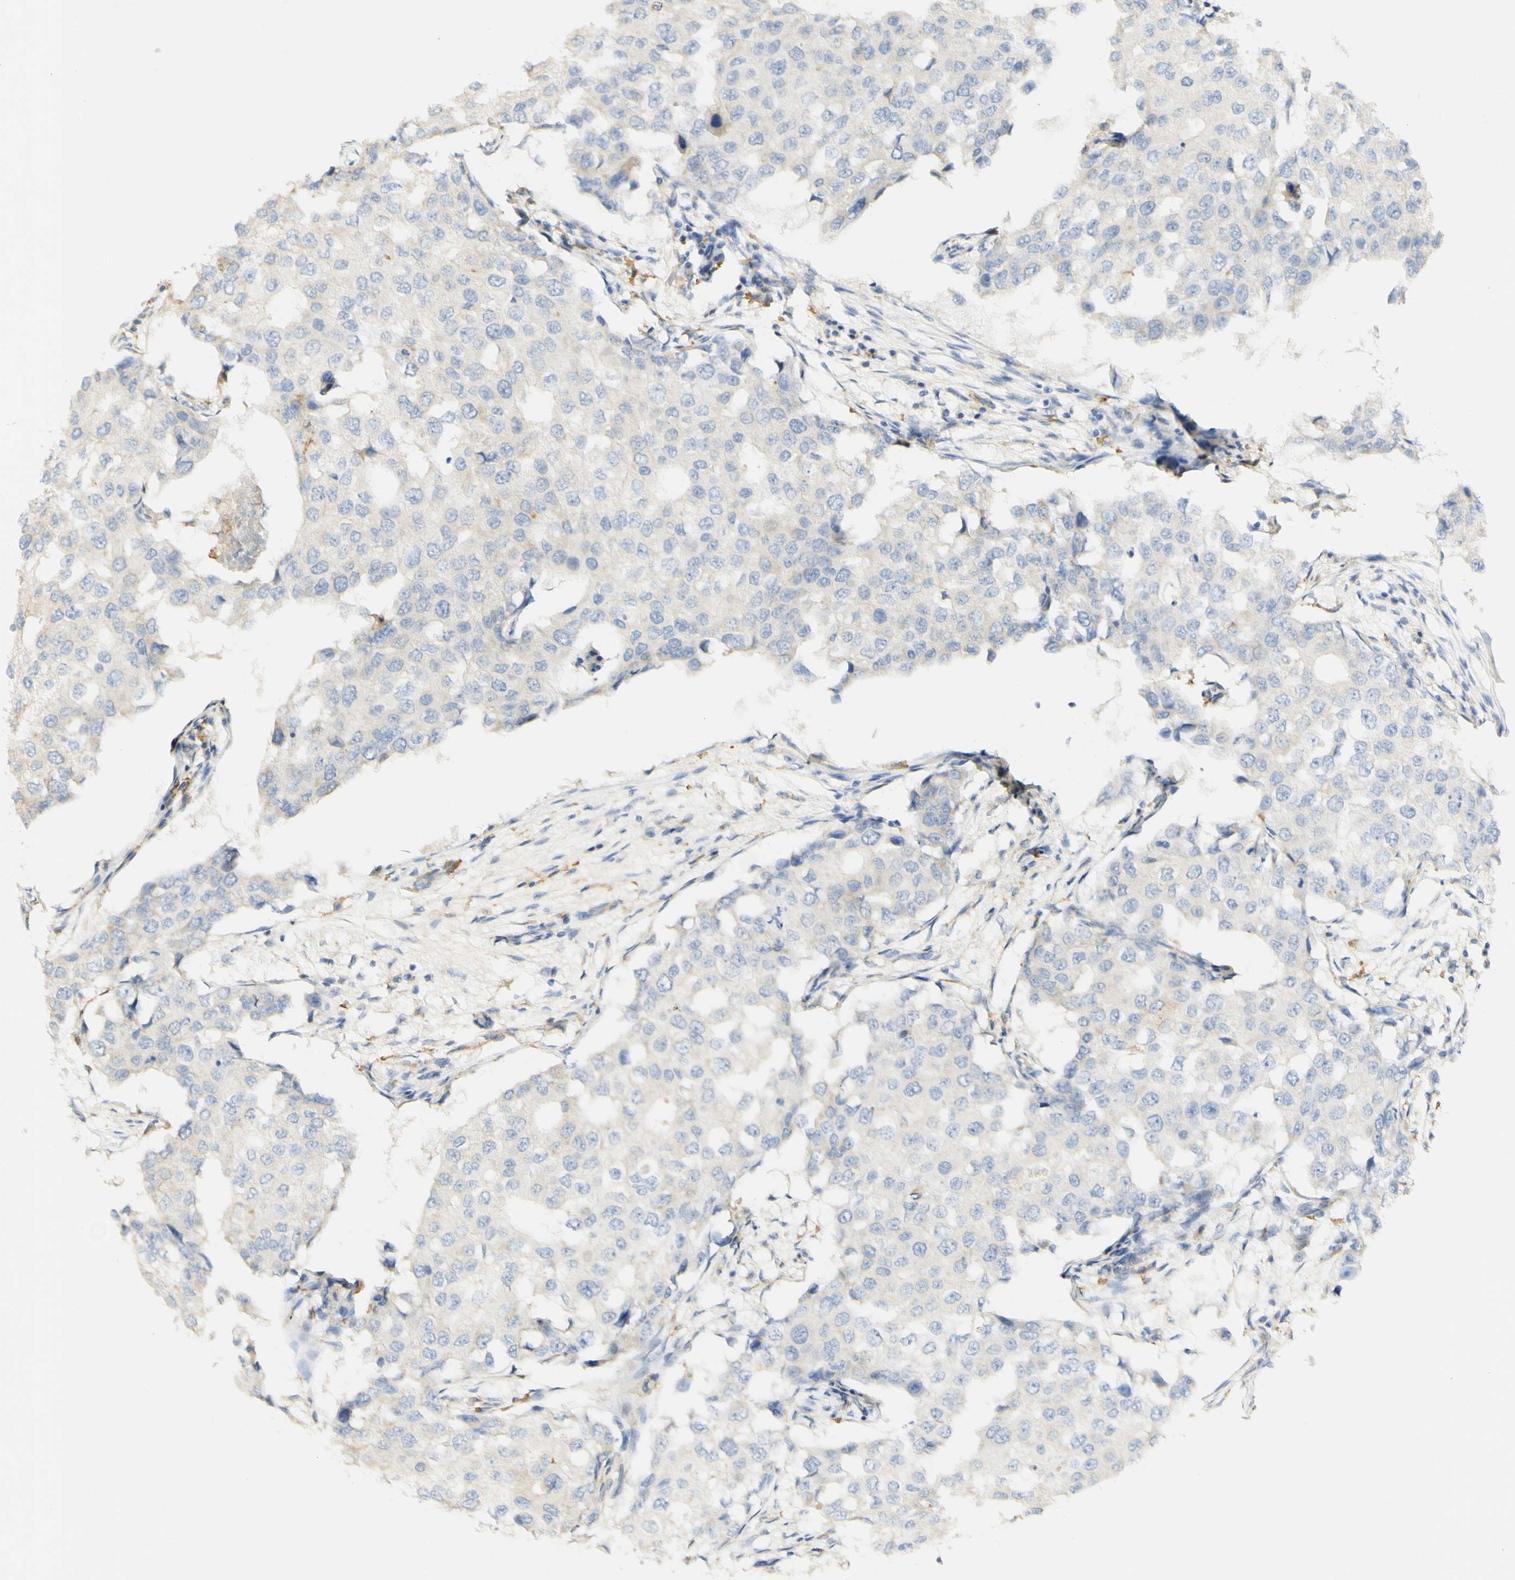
{"staining": {"intensity": "weak", "quantity": "<25%", "location": "cytoplasmic/membranous"}, "tissue": "breast cancer", "cell_type": "Tumor cells", "image_type": "cancer", "snomed": [{"axis": "morphology", "description": "Duct carcinoma"}, {"axis": "topography", "description": "Breast"}], "caption": "Breast invasive ductal carcinoma stained for a protein using immunohistochemistry (IHC) exhibits no staining tumor cells.", "gene": "FCGRT", "patient": {"sex": "female", "age": 27}}